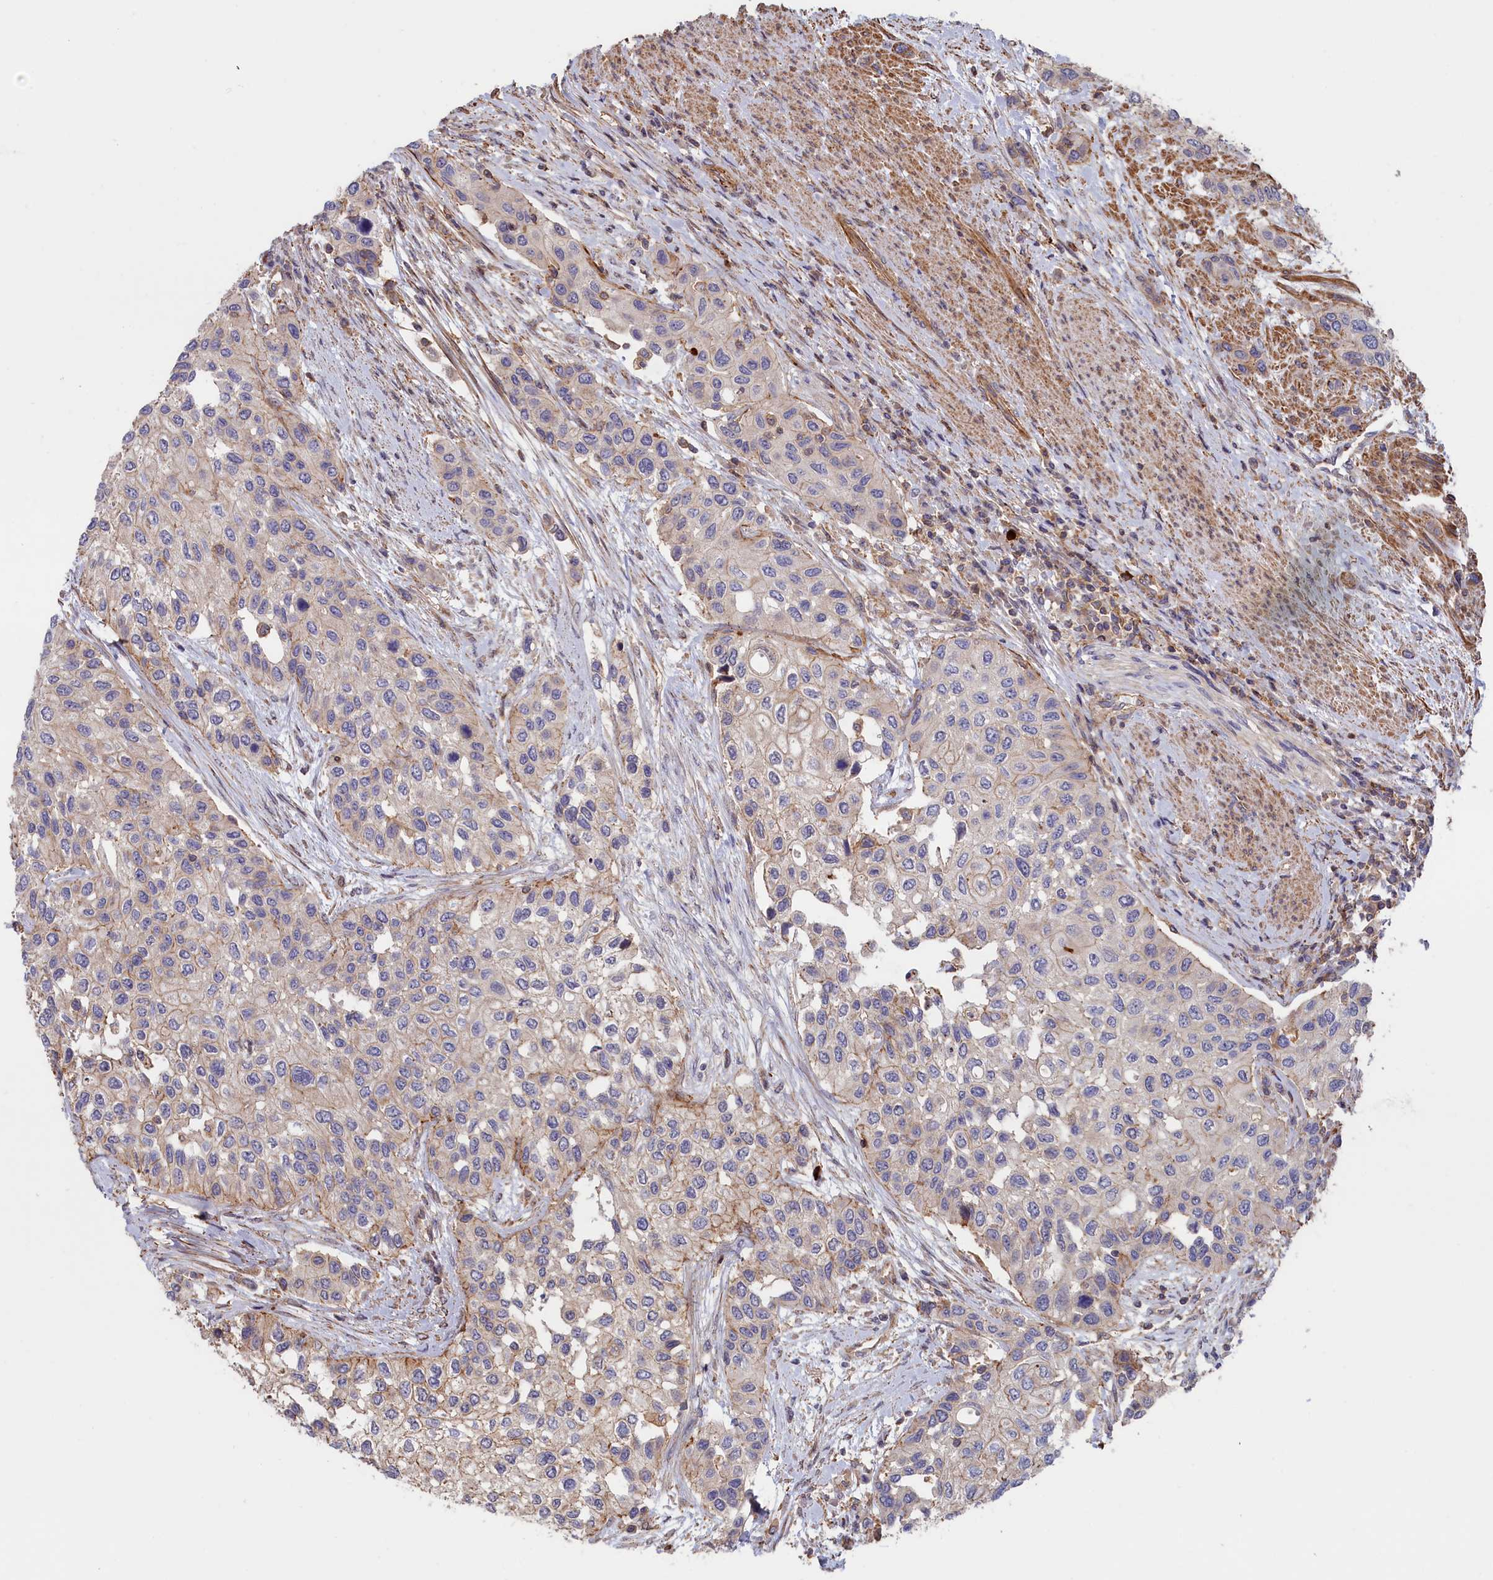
{"staining": {"intensity": "weak", "quantity": "<25%", "location": "cytoplasmic/membranous"}, "tissue": "urothelial cancer", "cell_type": "Tumor cells", "image_type": "cancer", "snomed": [{"axis": "morphology", "description": "Normal tissue, NOS"}, {"axis": "morphology", "description": "Urothelial carcinoma, High grade"}, {"axis": "topography", "description": "Vascular tissue"}, {"axis": "topography", "description": "Urinary bladder"}], "caption": "High magnification brightfield microscopy of urothelial cancer stained with DAB (brown) and counterstained with hematoxylin (blue): tumor cells show no significant expression.", "gene": "ANKRD27", "patient": {"sex": "female", "age": 56}}